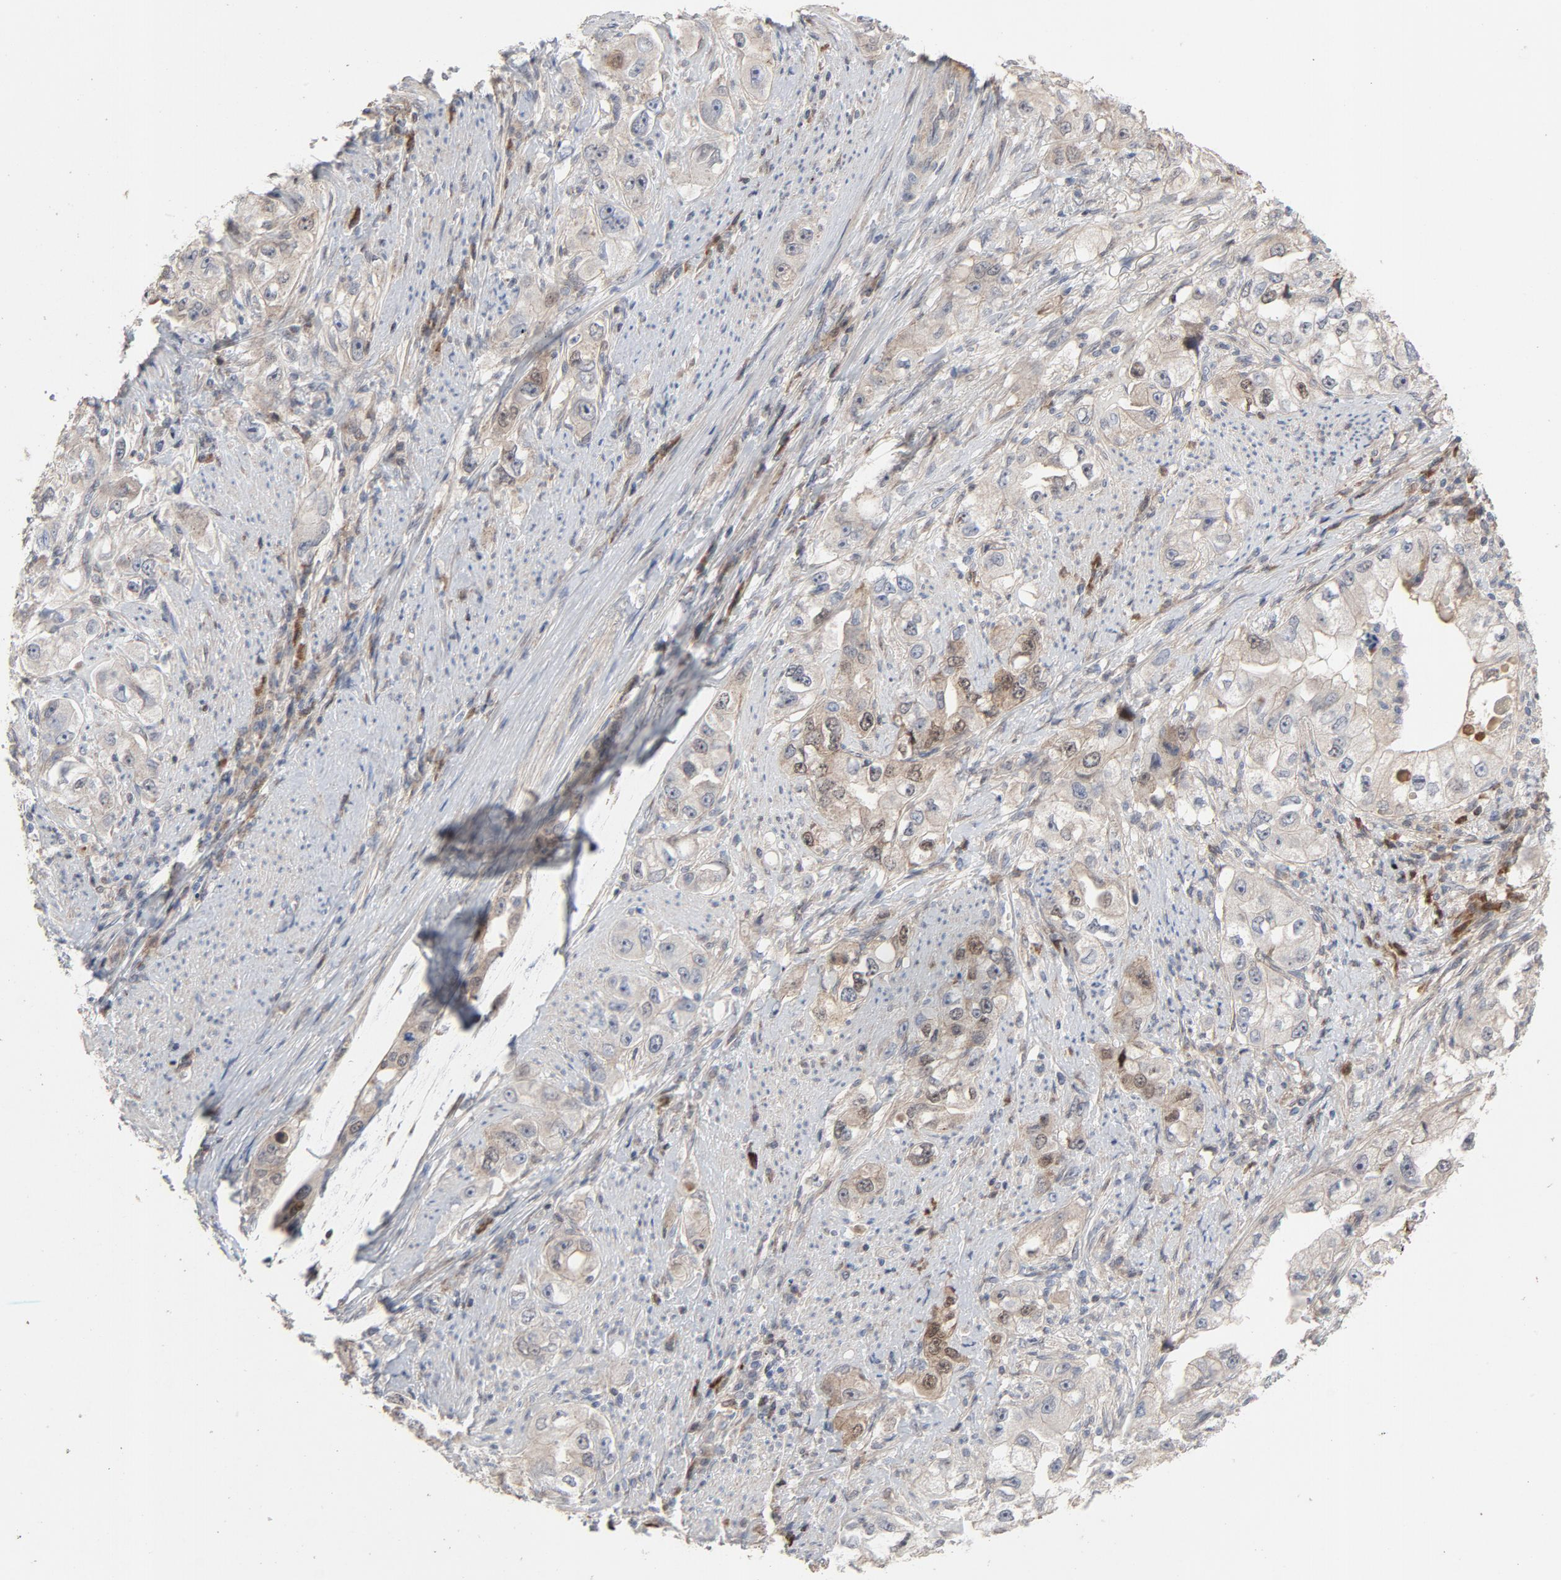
{"staining": {"intensity": "weak", "quantity": ">75%", "location": "cytoplasmic/membranous,nuclear"}, "tissue": "stomach cancer", "cell_type": "Tumor cells", "image_type": "cancer", "snomed": [{"axis": "morphology", "description": "Adenocarcinoma, NOS"}, {"axis": "topography", "description": "Stomach, lower"}], "caption": "Immunohistochemical staining of stomach adenocarcinoma demonstrates weak cytoplasmic/membranous and nuclear protein expression in about >75% of tumor cells. (IHC, brightfield microscopy, high magnification).", "gene": "CDK6", "patient": {"sex": "female", "age": 93}}